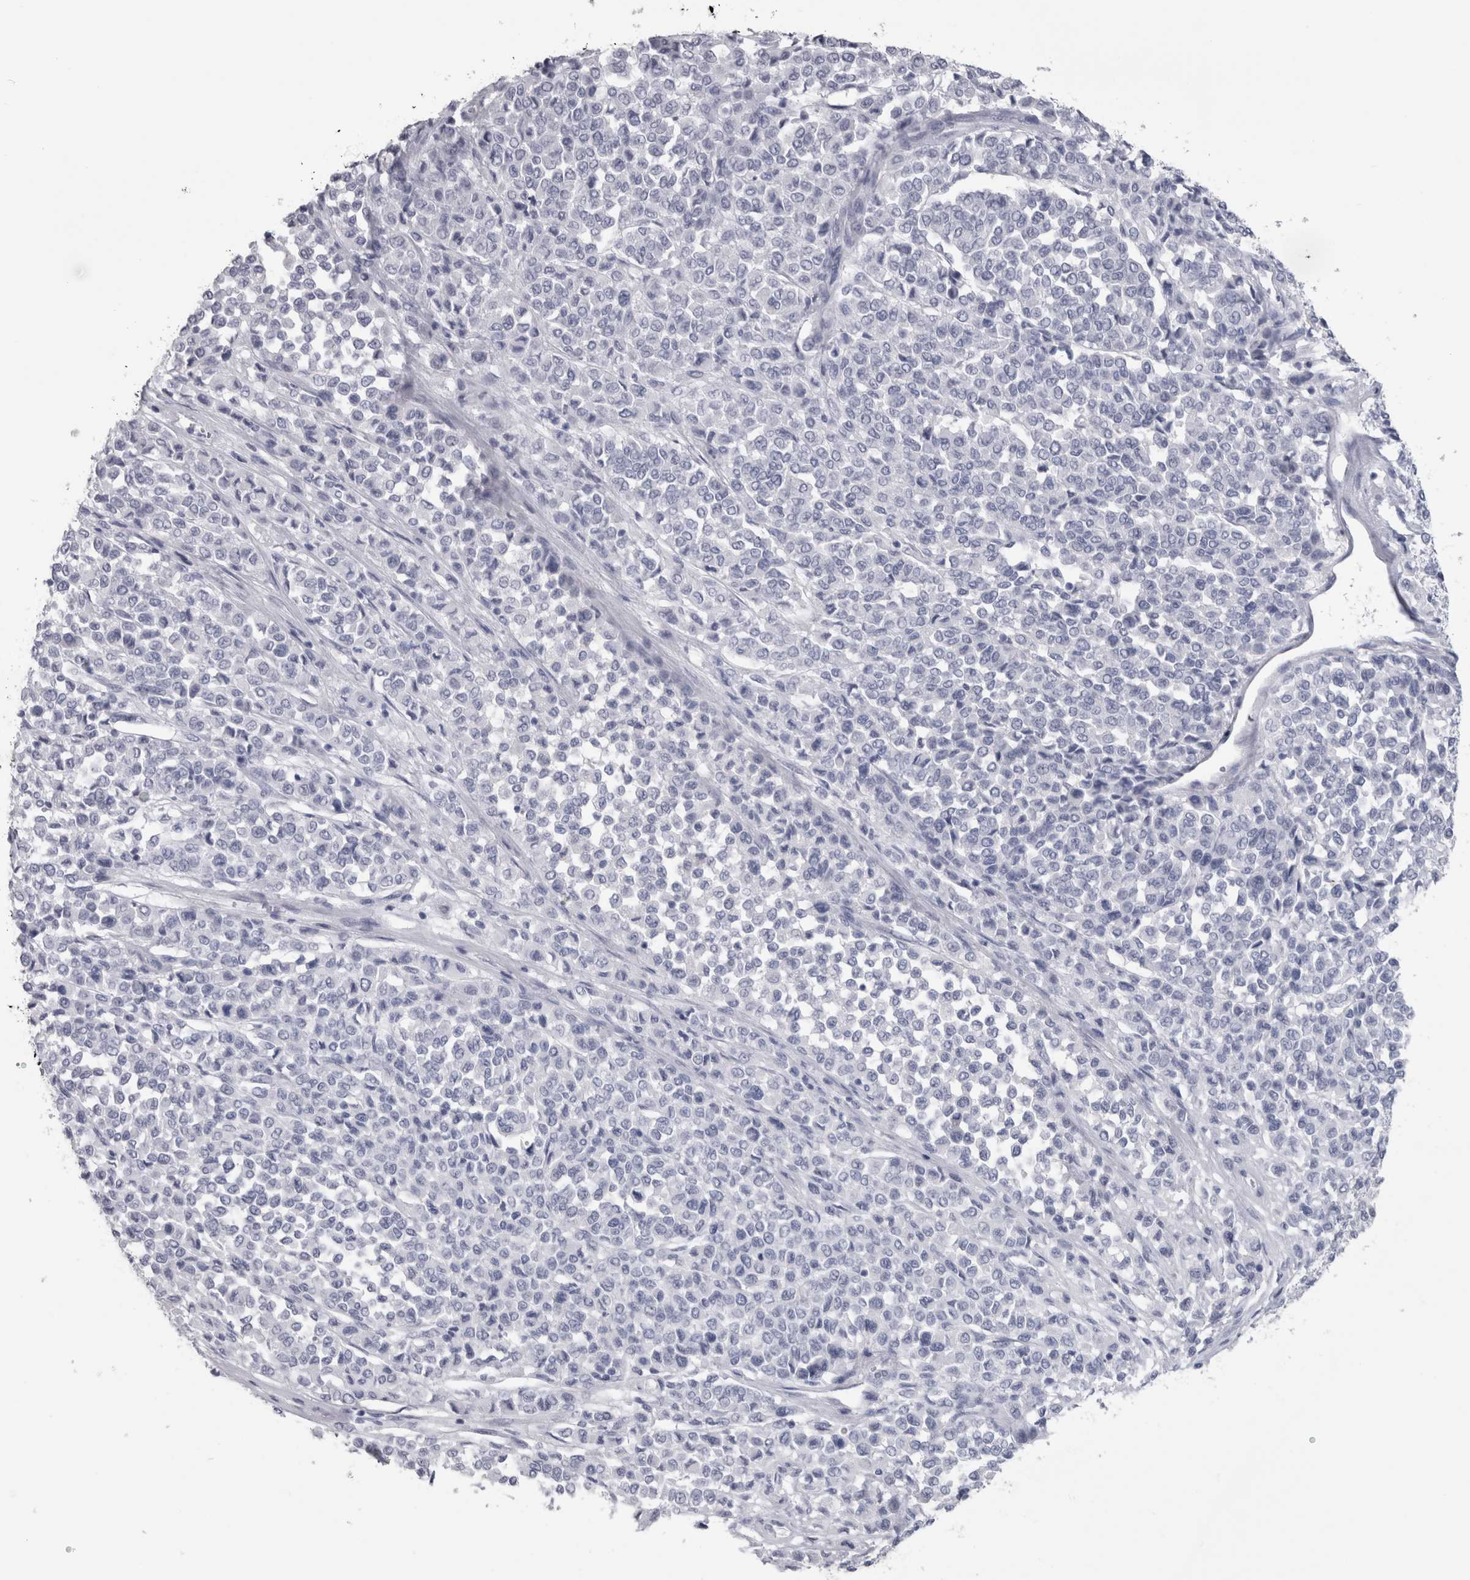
{"staining": {"intensity": "negative", "quantity": "none", "location": "none"}, "tissue": "melanoma", "cell_type": "Tumor cells", "image_type": "cancer", "snomed": [{"axis": "morphology", "description": "Malignant melanoma, Metastatic site"}, {"axis": "topography", "description": "Pancreas"}], "caption": "Immunohistochemical staining of melanoma demonstrates no significant expression in tumor cells. (DAB immunohistochemistry, high magnification).", "gene": "PTH", "patient": {"sex": "female", "age": 30}}